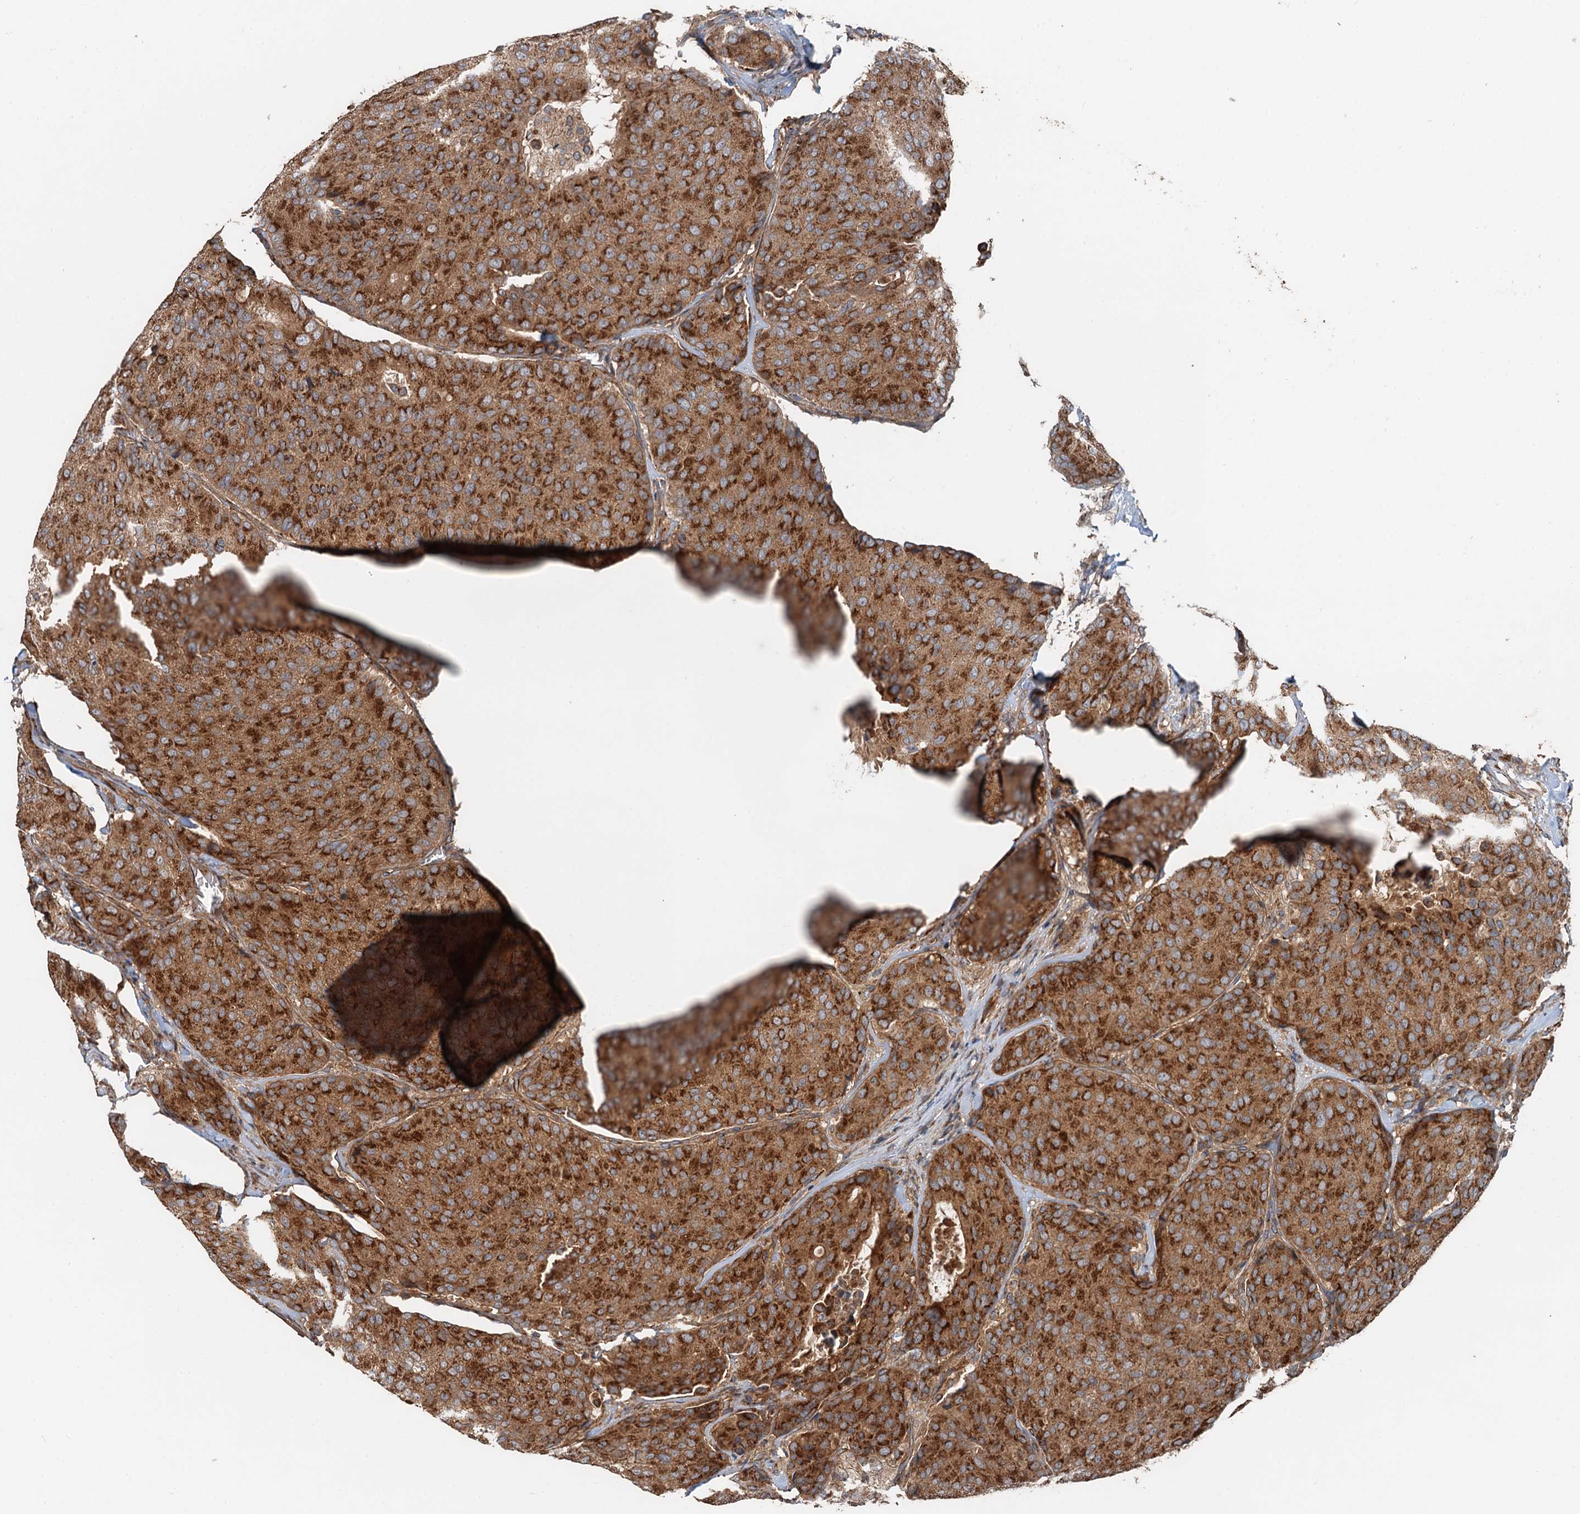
{"staining": {"intensity": "strong", "quantity": ">75%", "location": "cytoplasmic/membranous"}, "tissue": "breast cancer", "cell_type": "Tumor cells", "image_type": "cancer", "snomed": [{"axis": "morphology", "description": "Duct carcinoma"}, {"axis": "topography", "description": "Breast"}], "caption": "IHC (DAB (3,3'-diaminobenzidine)) staining of human breast cancer demonstrates strong cytoplasmic/membranous protein positivity in approximately >75% of tumor cells.", "gene": "ANKRD26", "patient": {"sex": "female", "age": 75}}